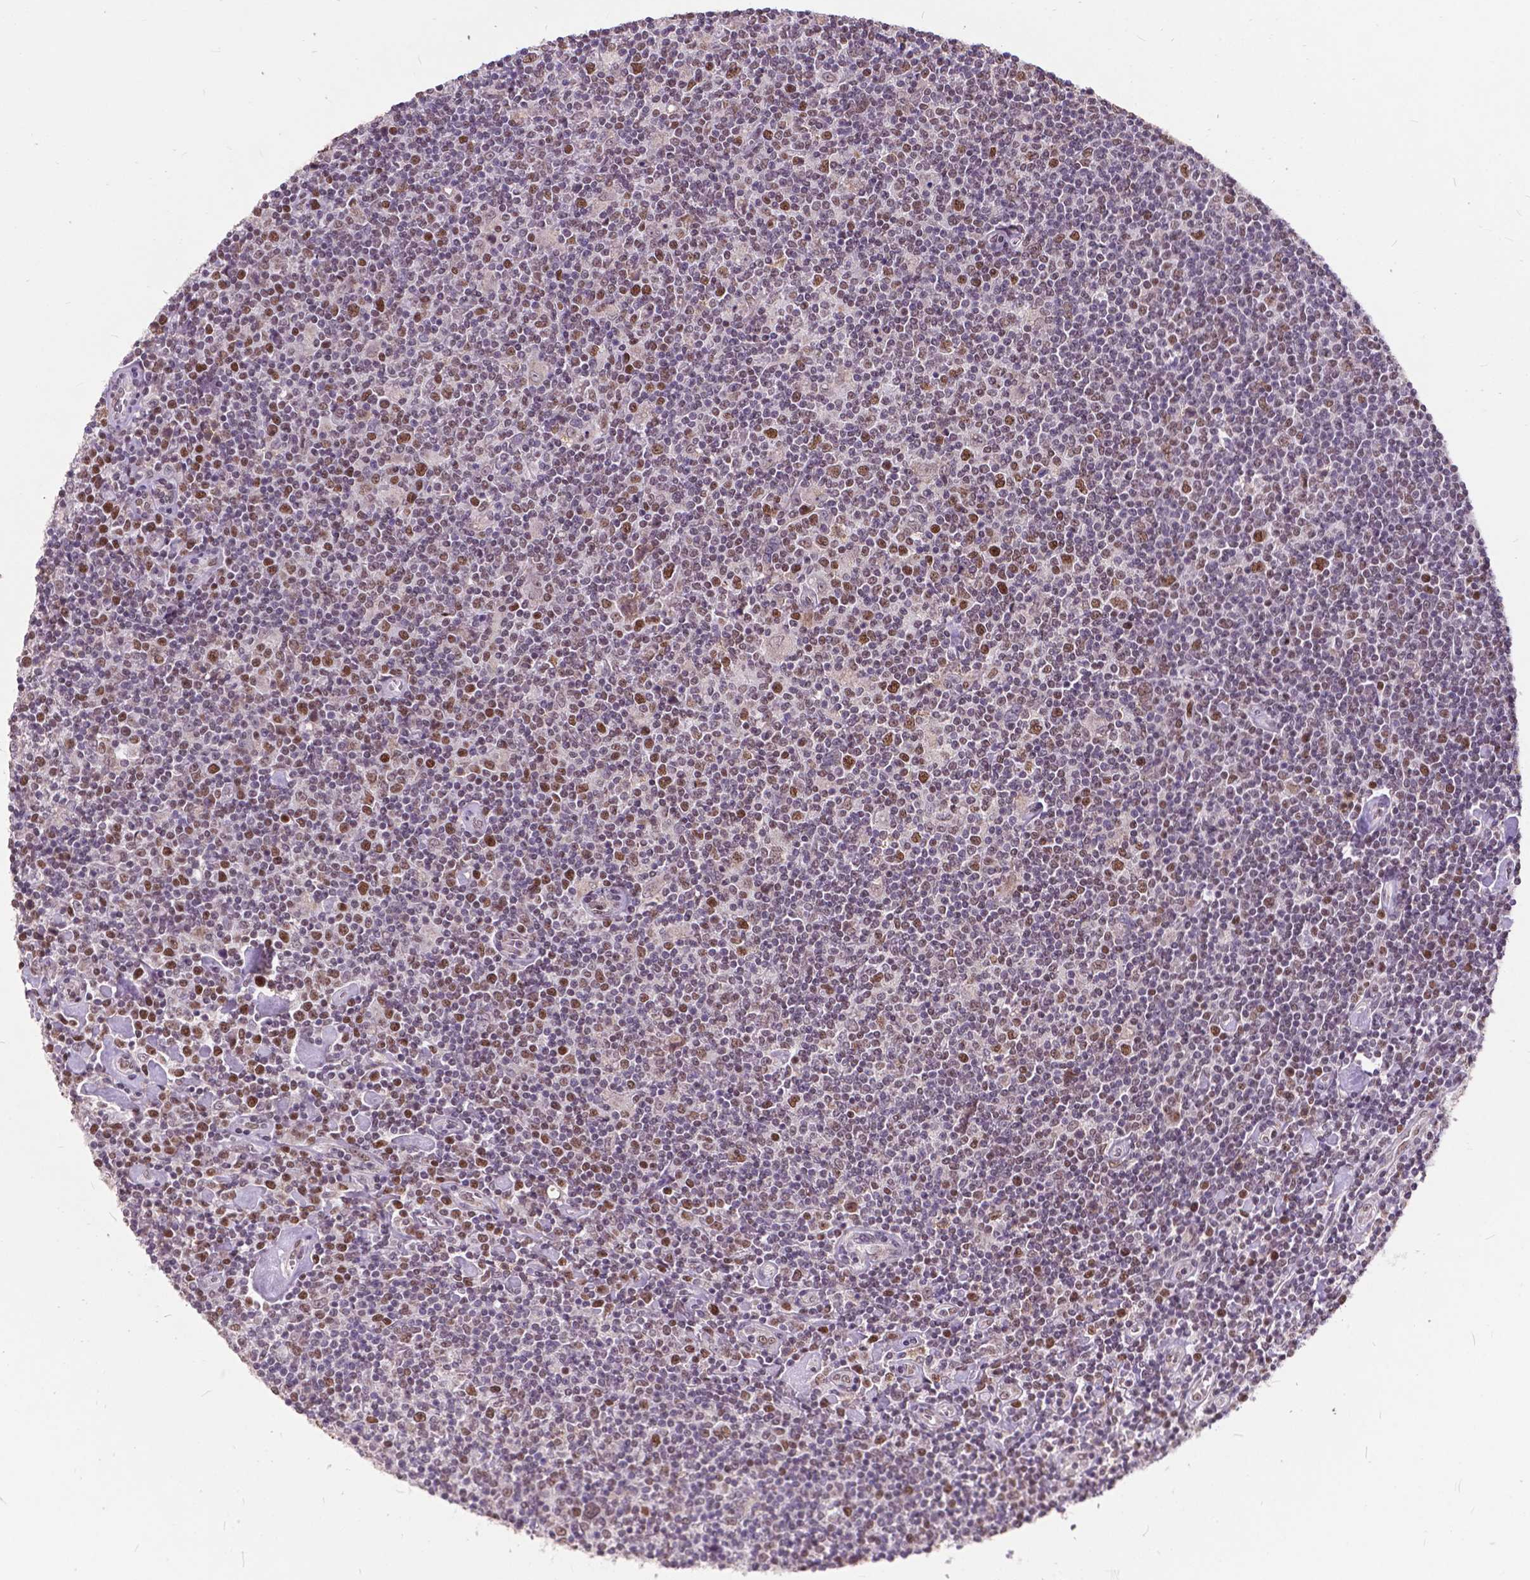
{"staining": {"intensity": "moderate", "quantity": ">75%", "location": "nuclear"}, "tissue": "lymphoma", "cell_type": "Tumor cells", "image_type": "cancer", "snomed": [{"axis": "morphology", "description": "Hodgkin's disease, NOS"}, {"axis": "topography", "description": "Lymph node"}], "caption": "DAB (3,3'-diaminobenzidine) immunohistochemical staining of human lymphoma demonstrates moderate nuclear protein staining in about >75% of tumor cells. The staining was performed using DAB, with brown indicating positive protein expression. Nuclei are stained blue with hematoxylin.", "gene": "MSH2", "patient": {"sex": "male", "age": 40}}